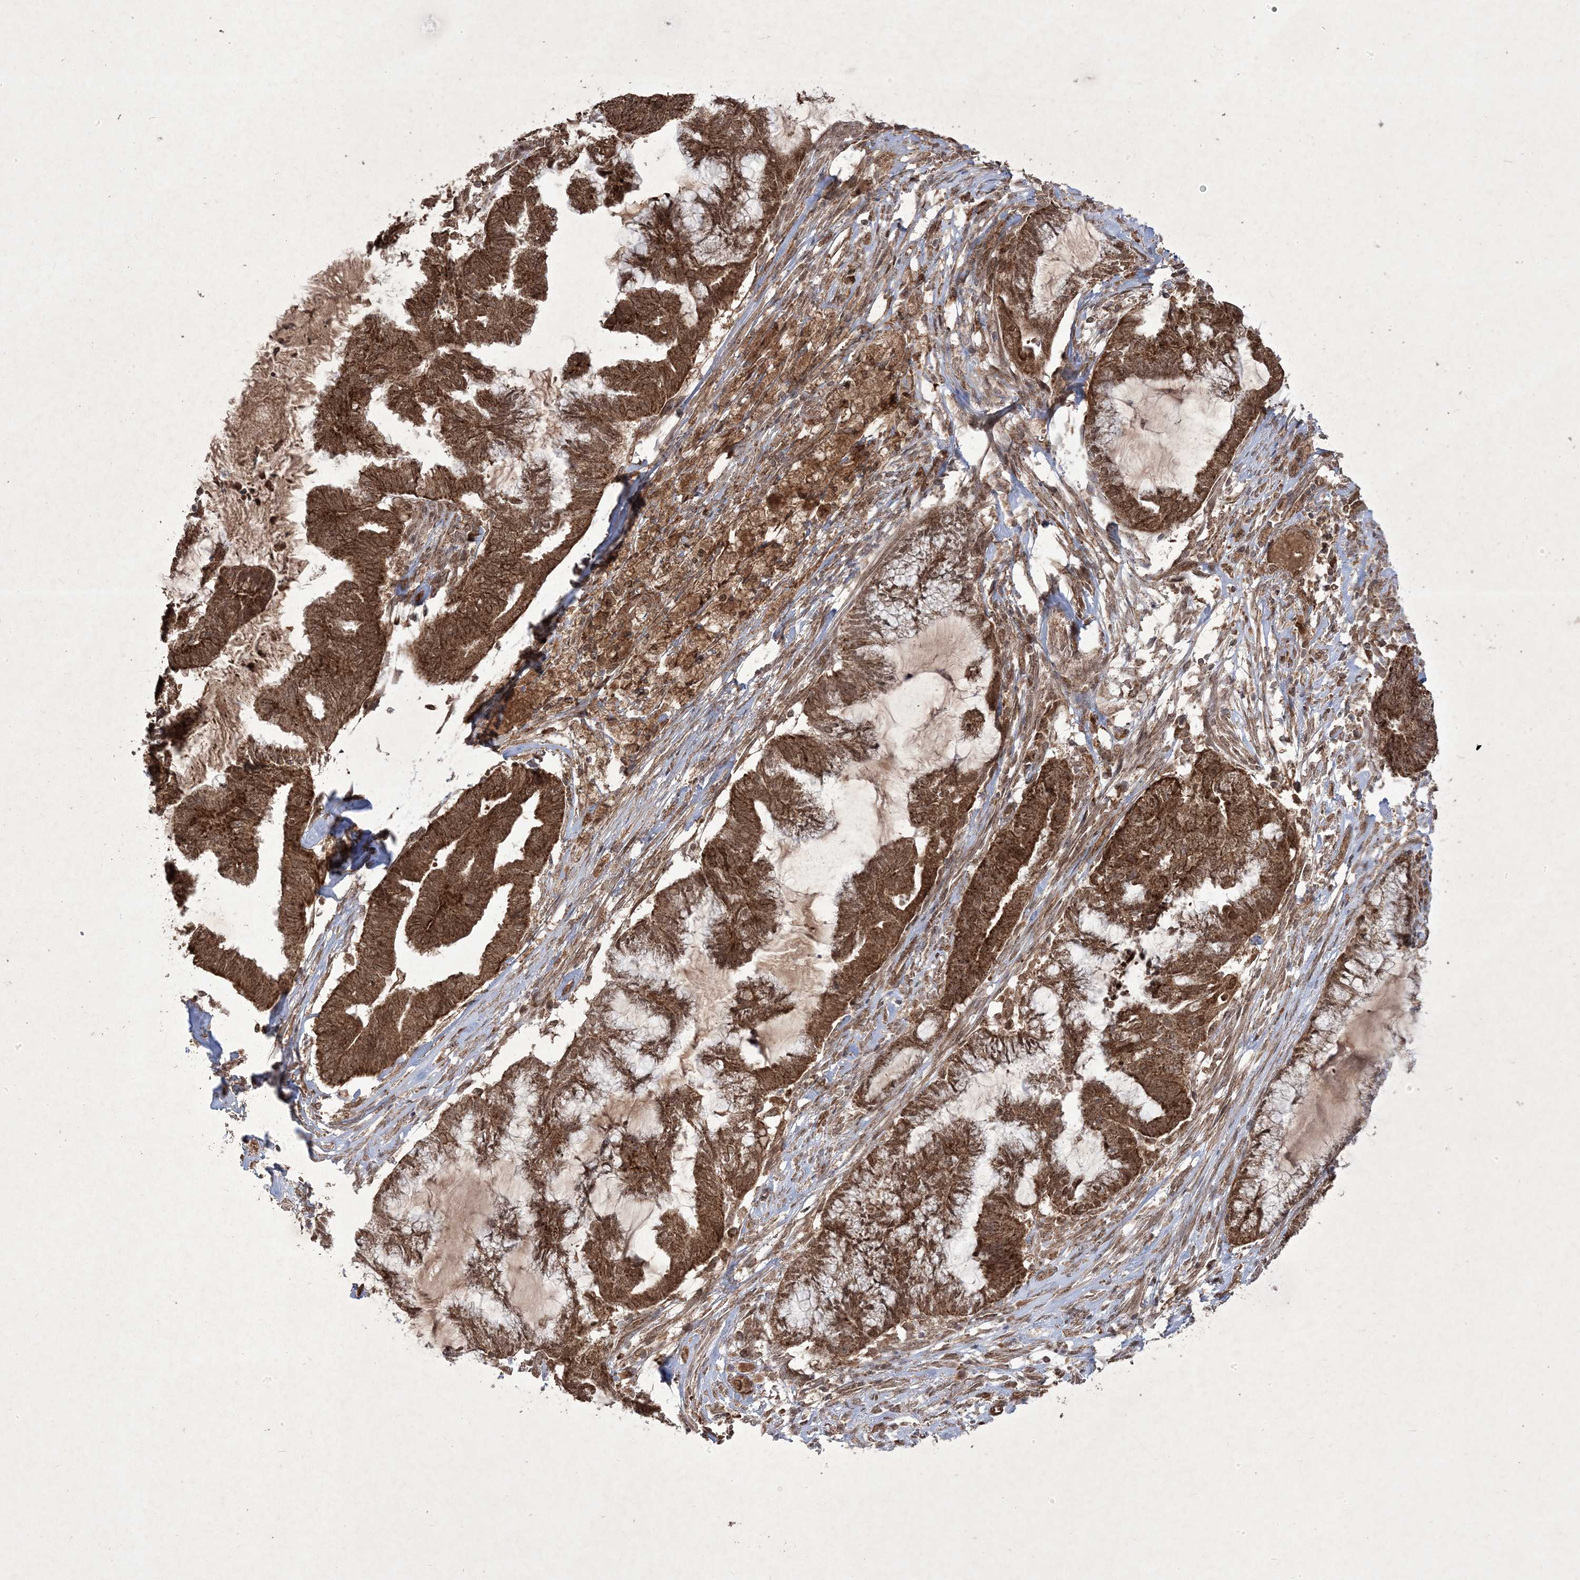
{"staining": {"intensity": "moderate", "quantity": ">75%", "location": "cytoplasmic/membranous,nuclear"}, "tissue": "endometrial cancer", "cell_type": "Tumor cells", "image_type": "cancer", "snomed": [{"axis": "morphology", "description": "Adenocarcinoma, NOS"}, {"axis": "topography", "description": "Endometrium"}], "caption": "Brown immunohistochemical staining in human endometrial cancer exhibits moderate cytoplasmic/membranous and nuclear positivity in approximately >75% of tumor cells.", "gene": "PLEKHM2", "patient": {"sex": "female", "age": 86}}